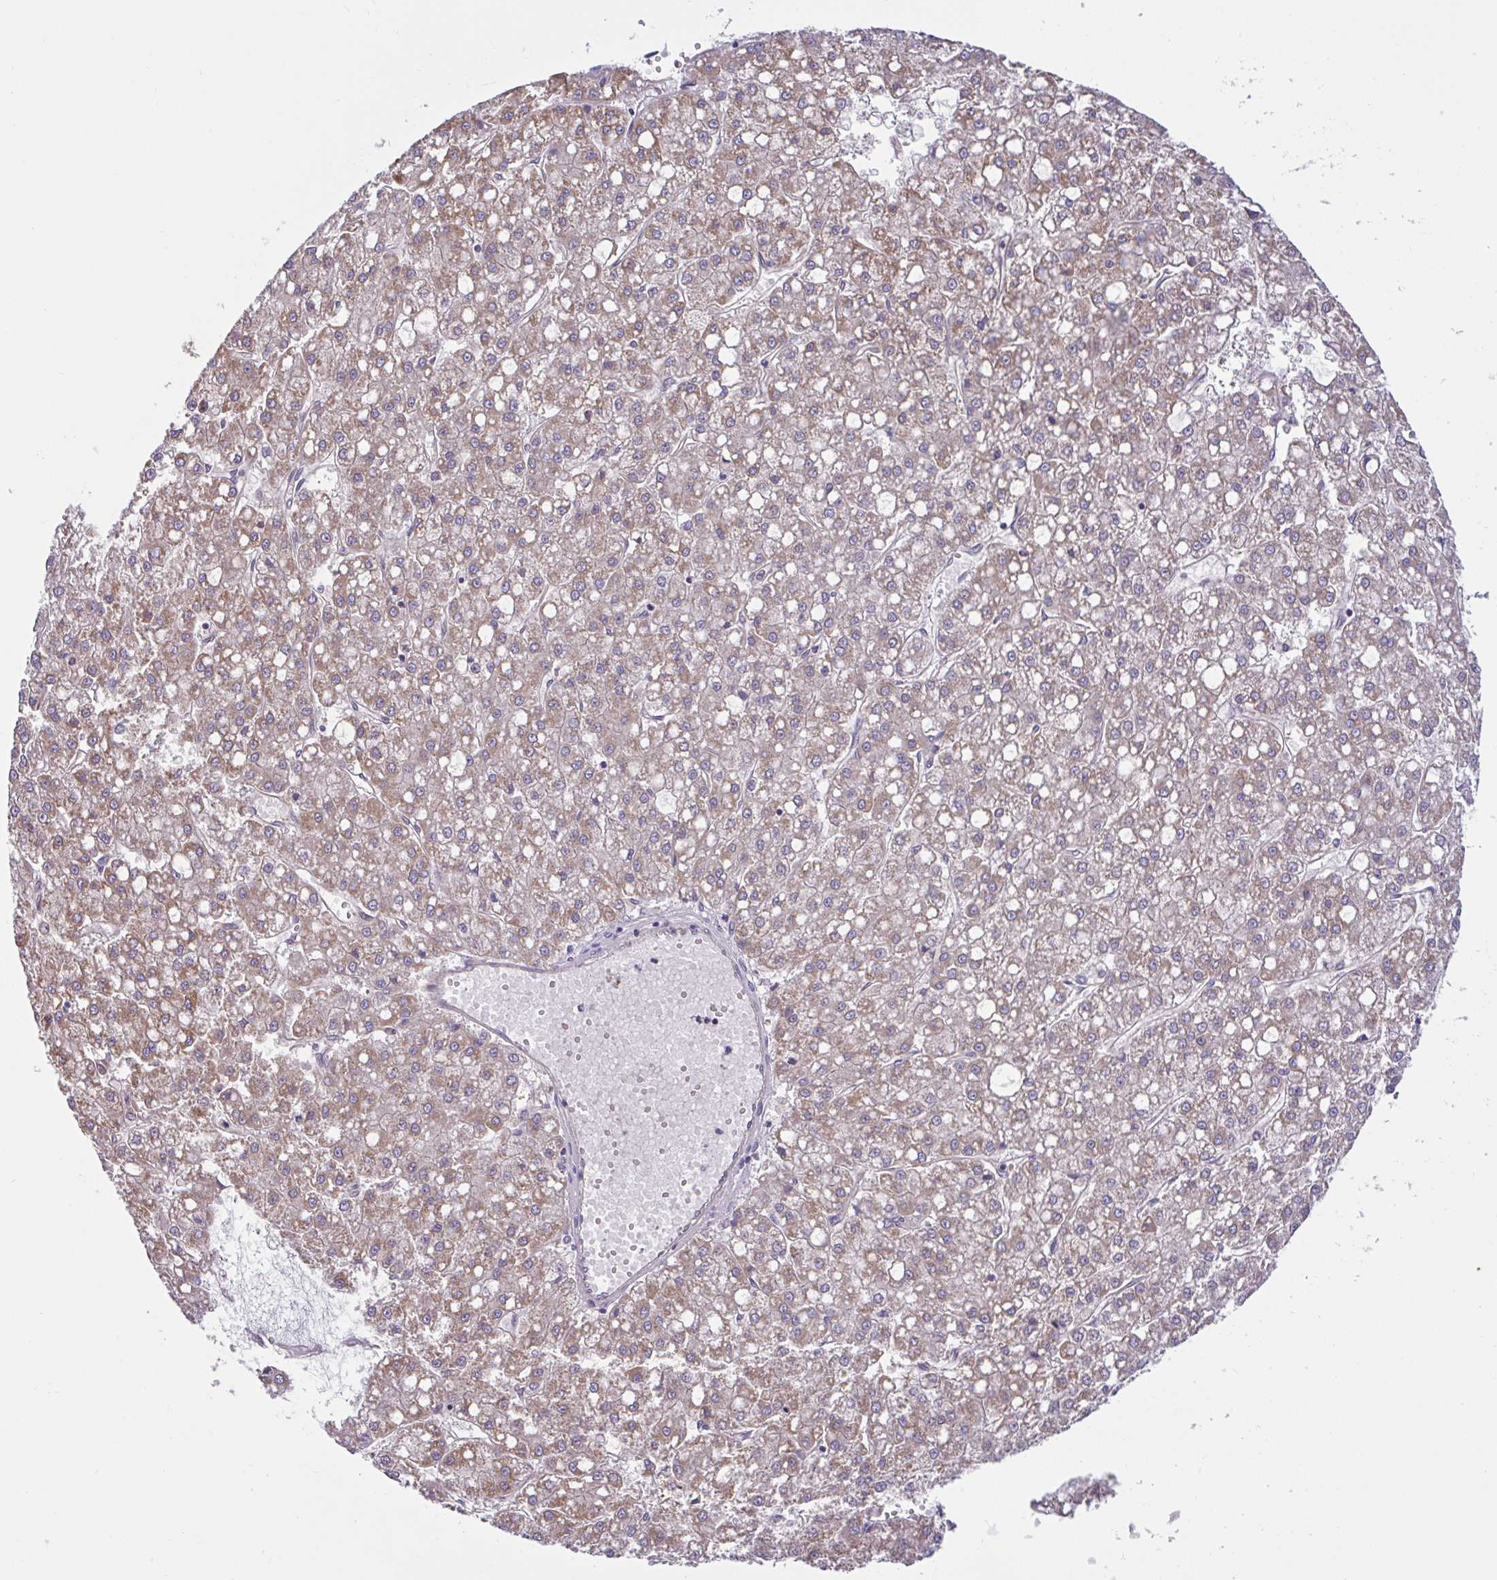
{"staining": {"intensity": "weak", "quantity": "25%-75%", "location": "cytoplasmic/membranous"}, "tissue": "liver cancer", "cell_type": "Tumor cells", "image_type": "cancer", "snomed": [{"axis": "morphology", "description": "Carcinoma, Hepatocellular, NOS"}, {"axis": "topography", "description": "Liver"}], "caption": "Immunohistochemistry (IHC) (DAB) staining of human liver hepatocellular carcinoma reveals weak cytoplasmic/membranous protein positivity in approximately 25%-75% of tumor cells.", "gene": "DLEU7", "patient": {"sex": "male", "age": 67}}